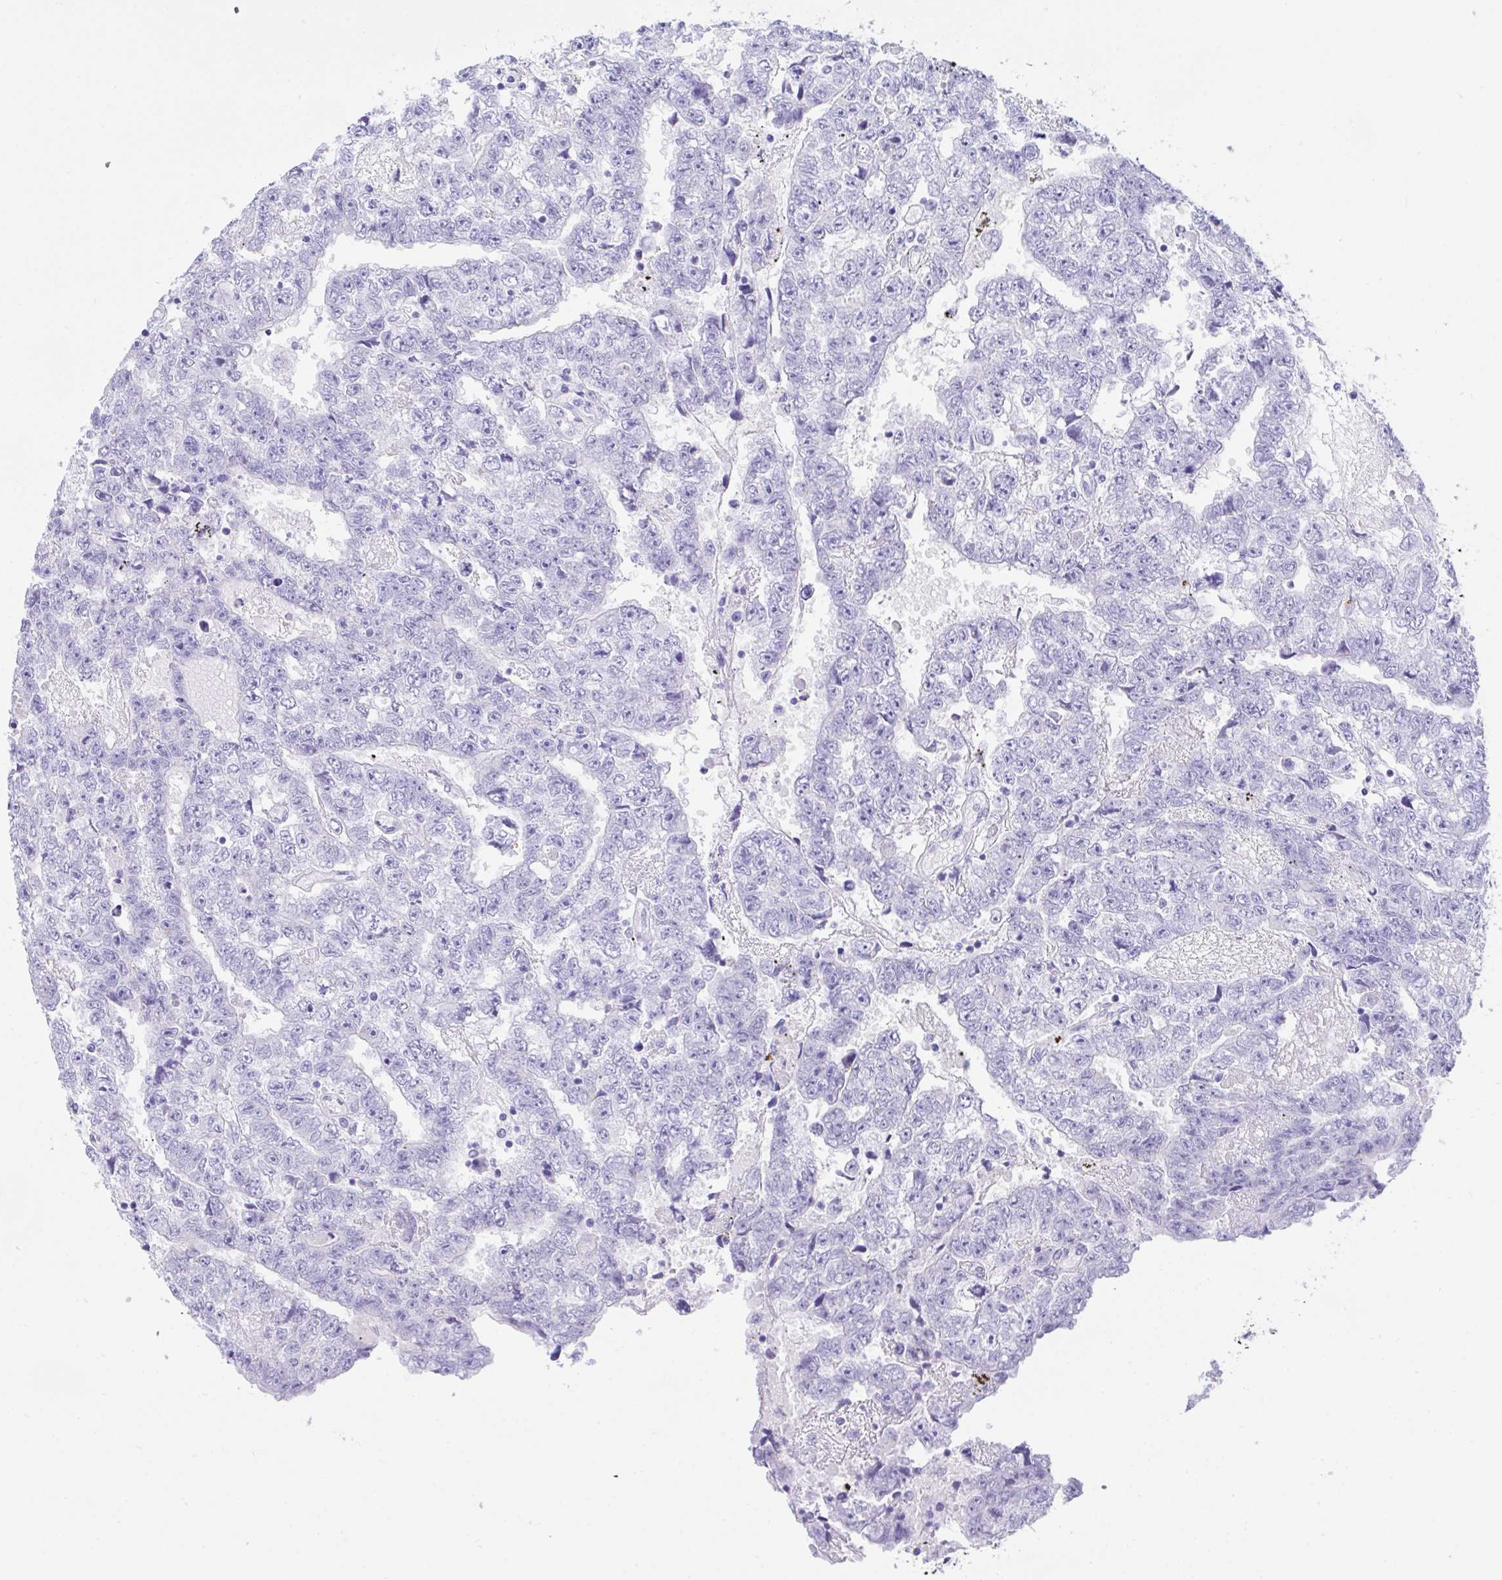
{"staining": {"intensity": "negative", "quantity": "none", "location": "none"}, "tissue": "testis cancer", "cell_type": "Tumor cells", "image_type": "cancer", "snomed": [{"axis": "morphology", "description": "Carcinoma, Embryonal, NOS"}, {"axis": "topography", "description": "Testis"}], "caption": "High power microscopy image of an immunohistochemistry (IHC) histopathology image of embryonal carcinoma (testis), revealing no significant expression in tumor cells.", "gene": "TMEM106B", "patient": {"sex": "male", "age": 25}}